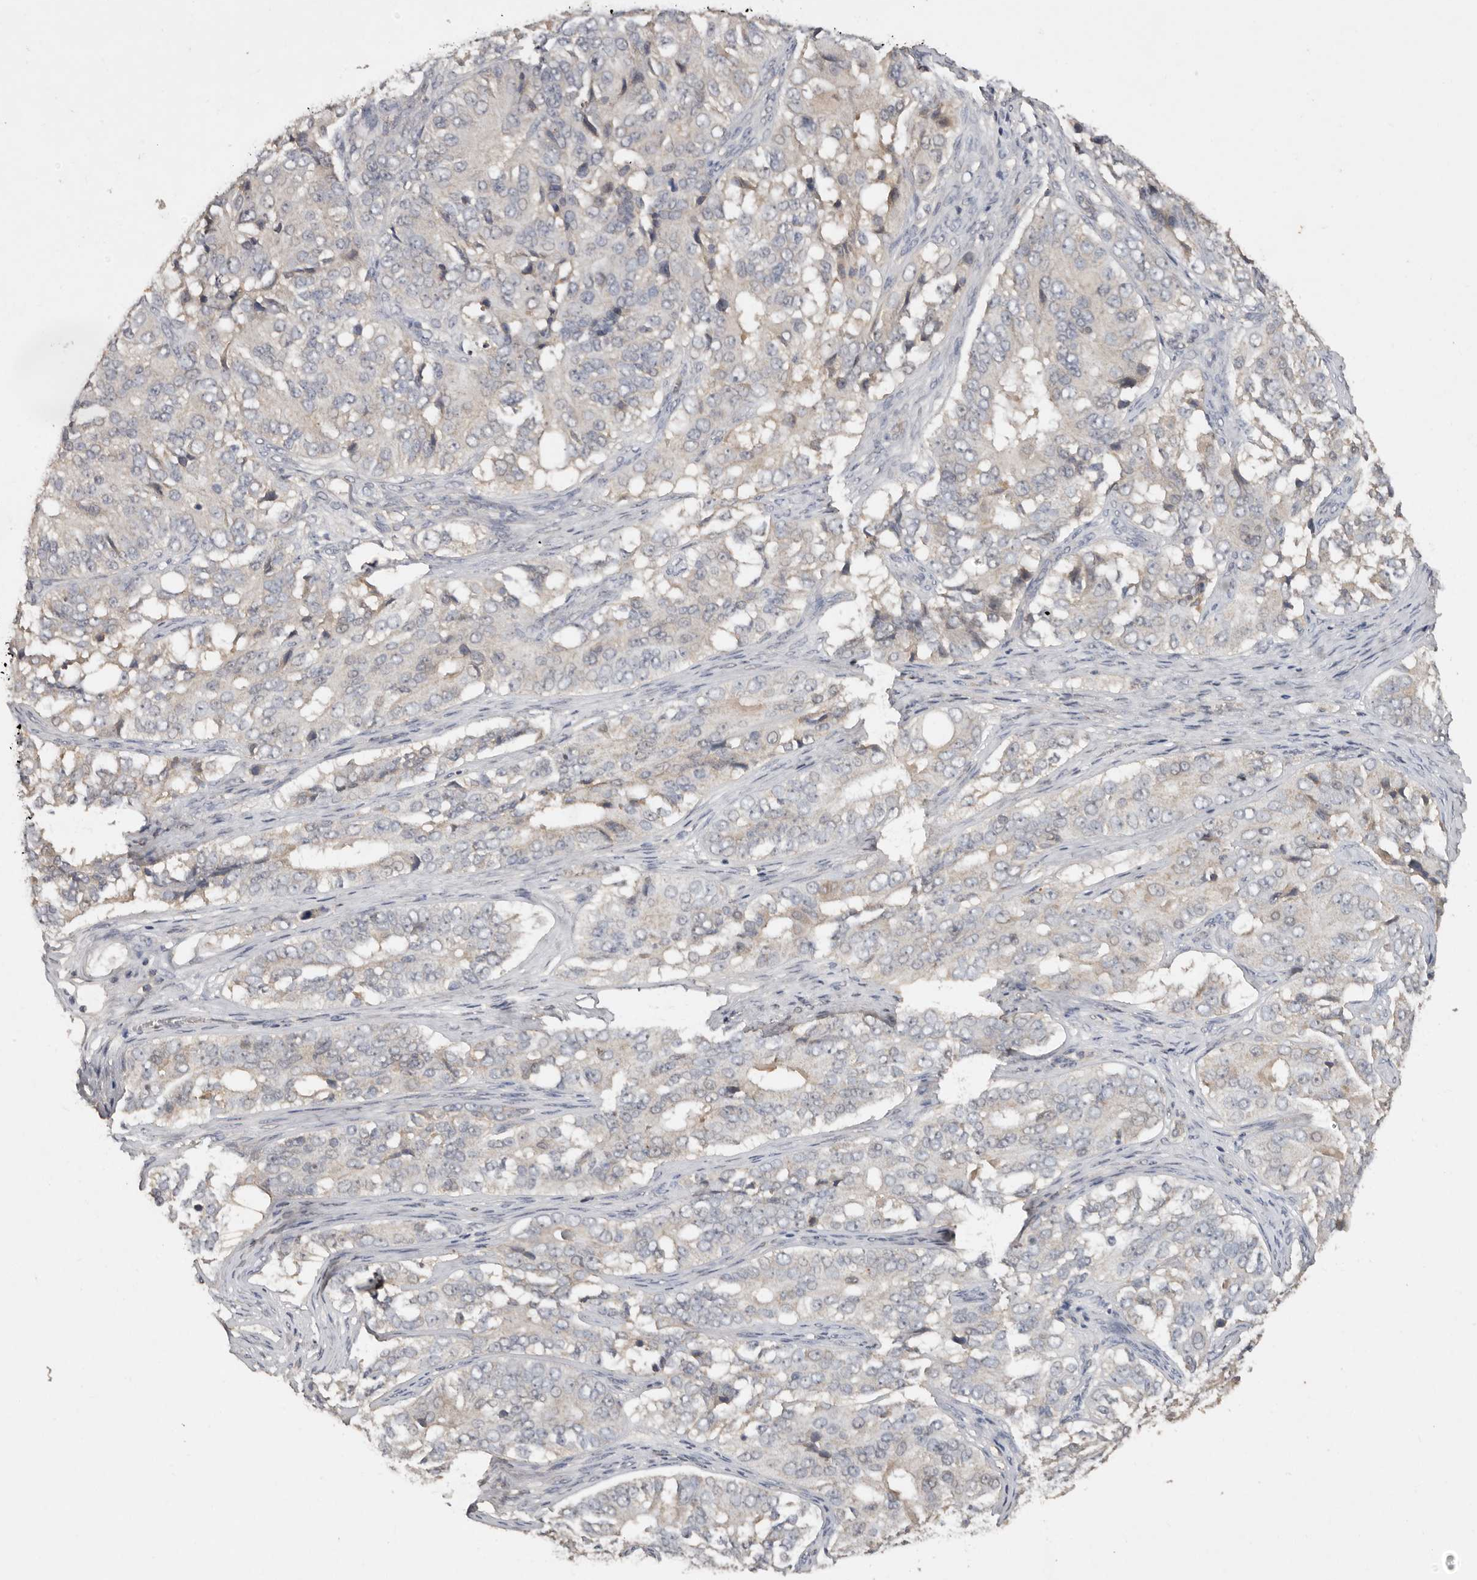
{"staining": {"intensity": "negative", "quantity": "none", "location": "none"}, "tissue": "ovarian cancer", "cell_type": "Tumor cells", "image_type": "cancer", "snomed": [{"axis": "morphology", "description": "Carcinoma, endometroid"}, {"axis": "topography", "description": "Ovary"}], "caption": "IHC of human endometroid carcinoma (ovarian) reveals no positivity in tumor cells.", "gene": "EDEM1", "patient": {"sex": "female", "age": 51}}